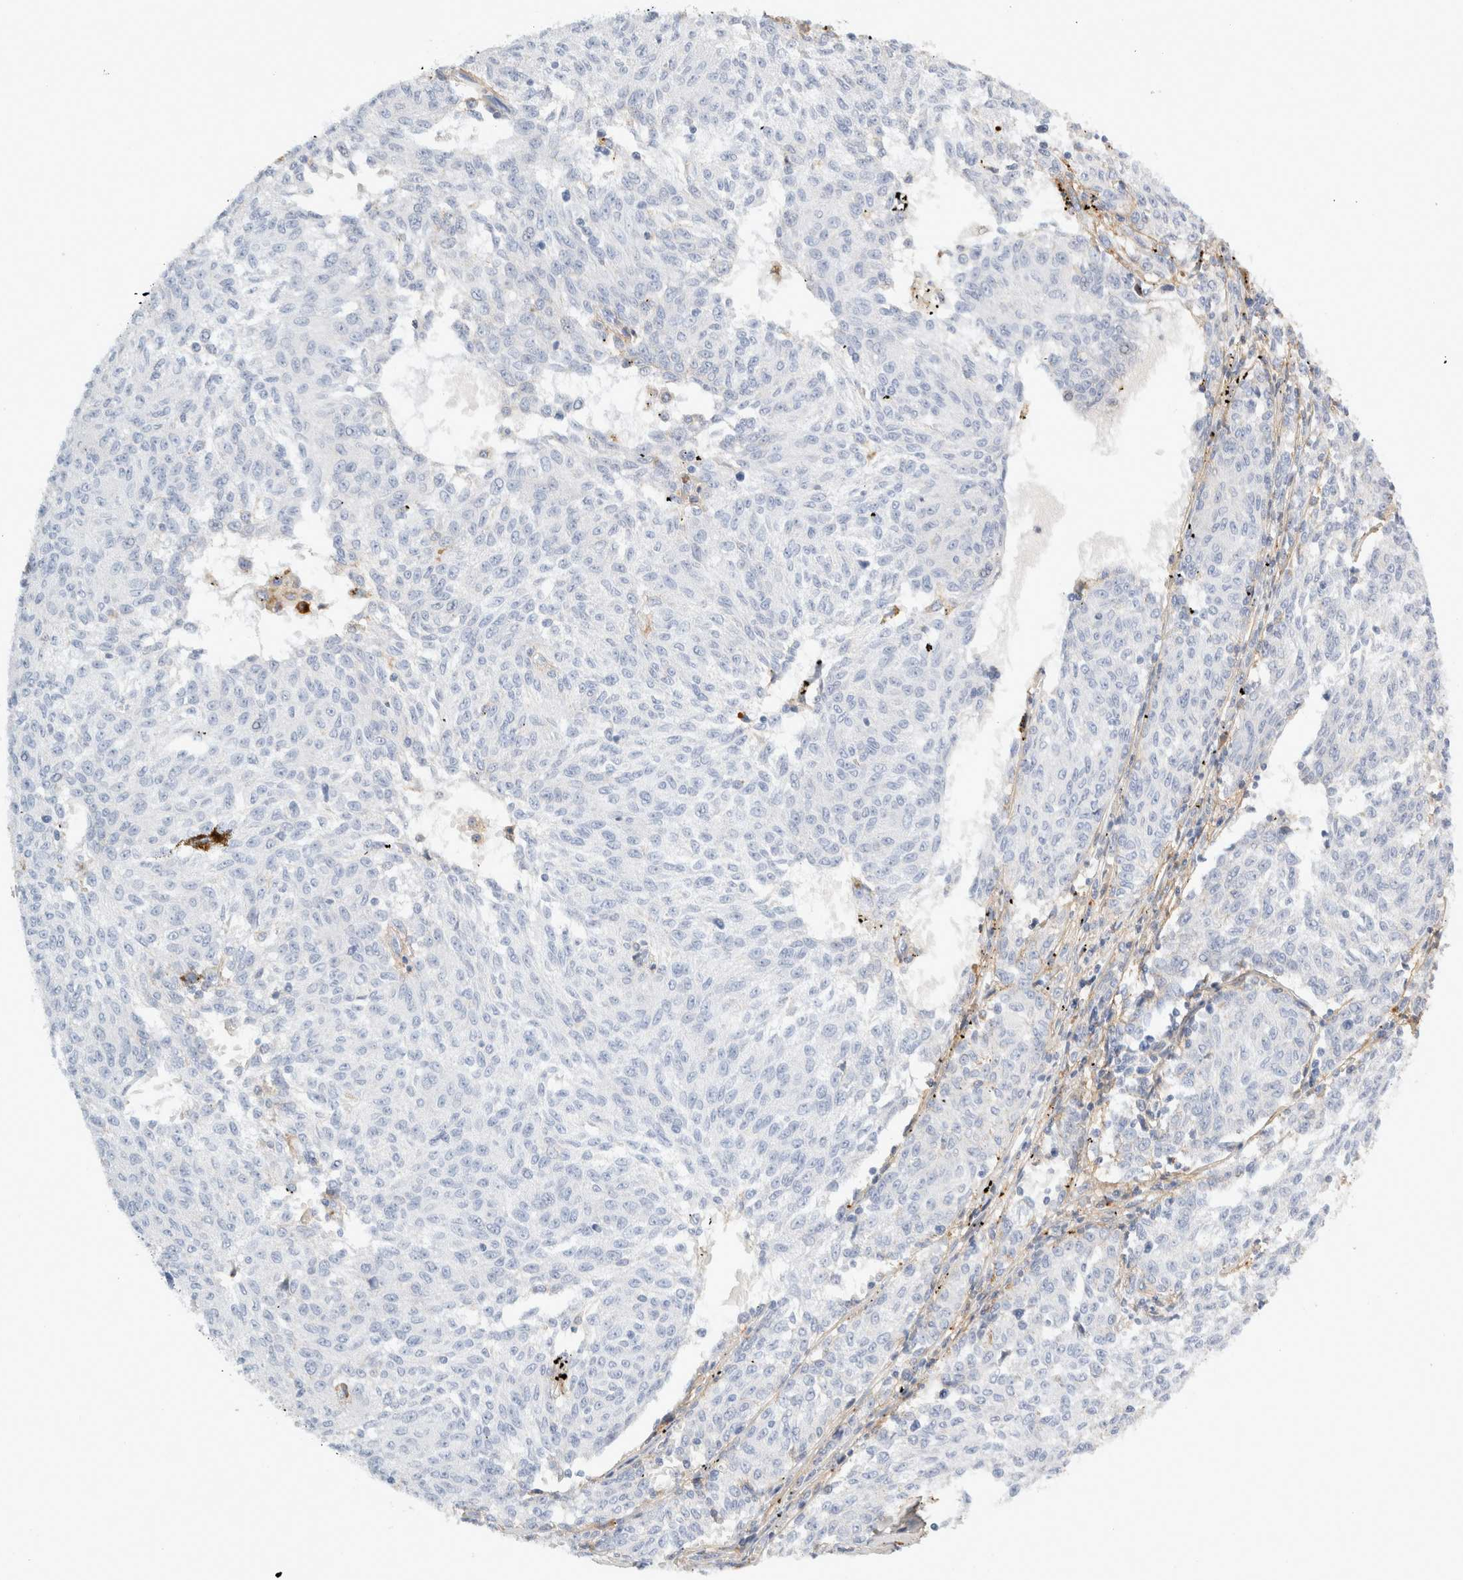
{"staining": {"intensity": "negative", "quantity": "none", "location": "none"}, "tissue": "melanoma", "cell_type": "Tumor cells", "image_type": "cancer", "snomed": [{"axis": "morphology", "description": "Malignant melanoma, NOS"}, {"axis": "topography", "description": "Skin"}], "caption": "The photomicrograph demonstrates no significant staining in tumor cells of malignant melanoma.", "gene": "FGL2", "patient": {"sex": "female", "age": 72}}